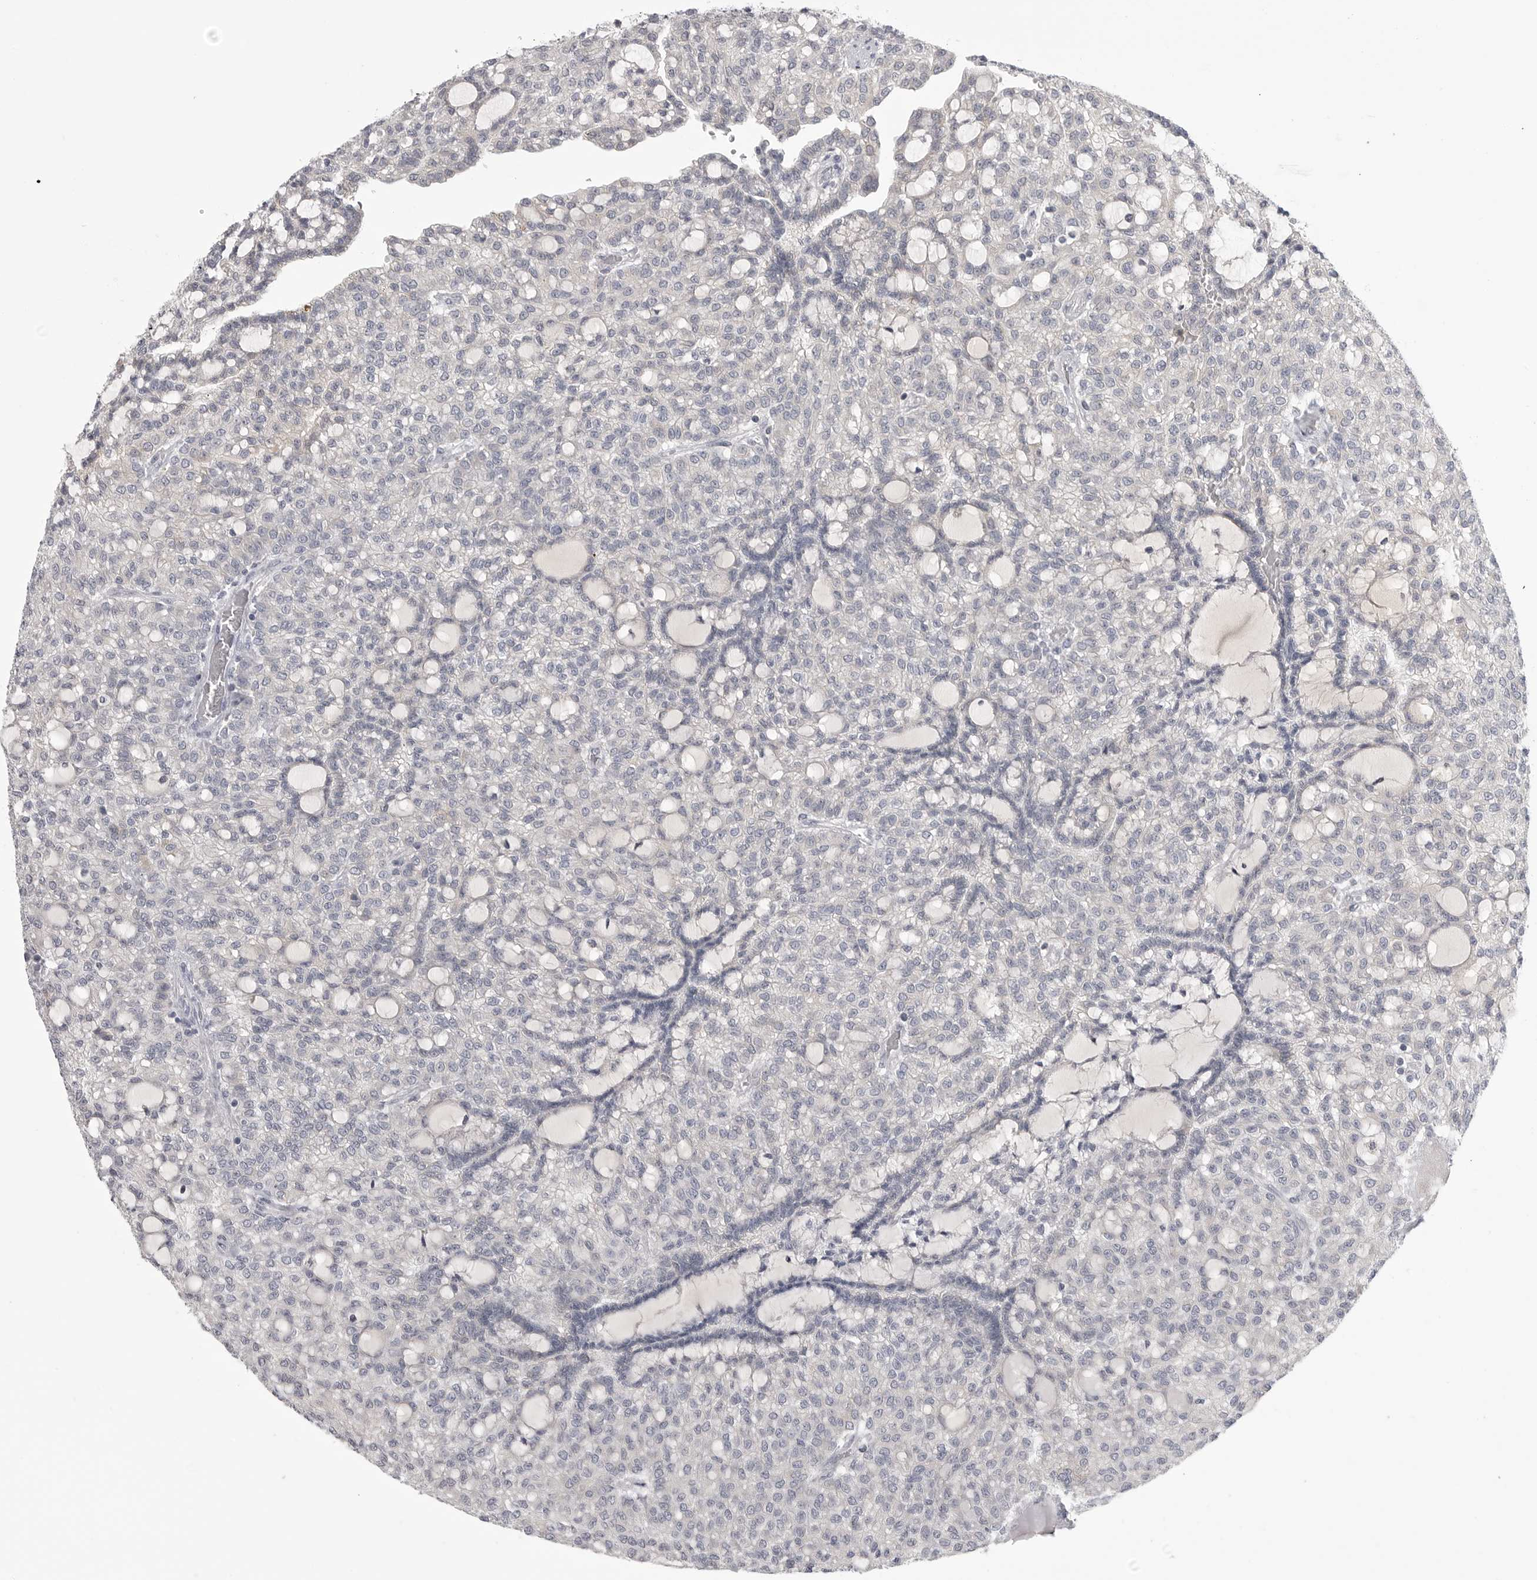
{"staining": {"intensity": "negative", "quantity": "none", "location": "none"}, "tissue": "renal cancer", "cell_type": "Tumor cells", "image_type": "cancer", "snomed": [{"axis": "morphology", "description": "Adenocarcinoma, NOS"}, {"axis": "topography", "description": "Kidney"}], "caption": "This is a micrograph of immunohistochemistry (IHC) staining of adenocarcinoma (renal), which shows no expression in tumor cells. (IHC, brightfield microscopy, high magnification).", "gene": "FKBP2", "patient": {"sex": "male", "age": 63}}